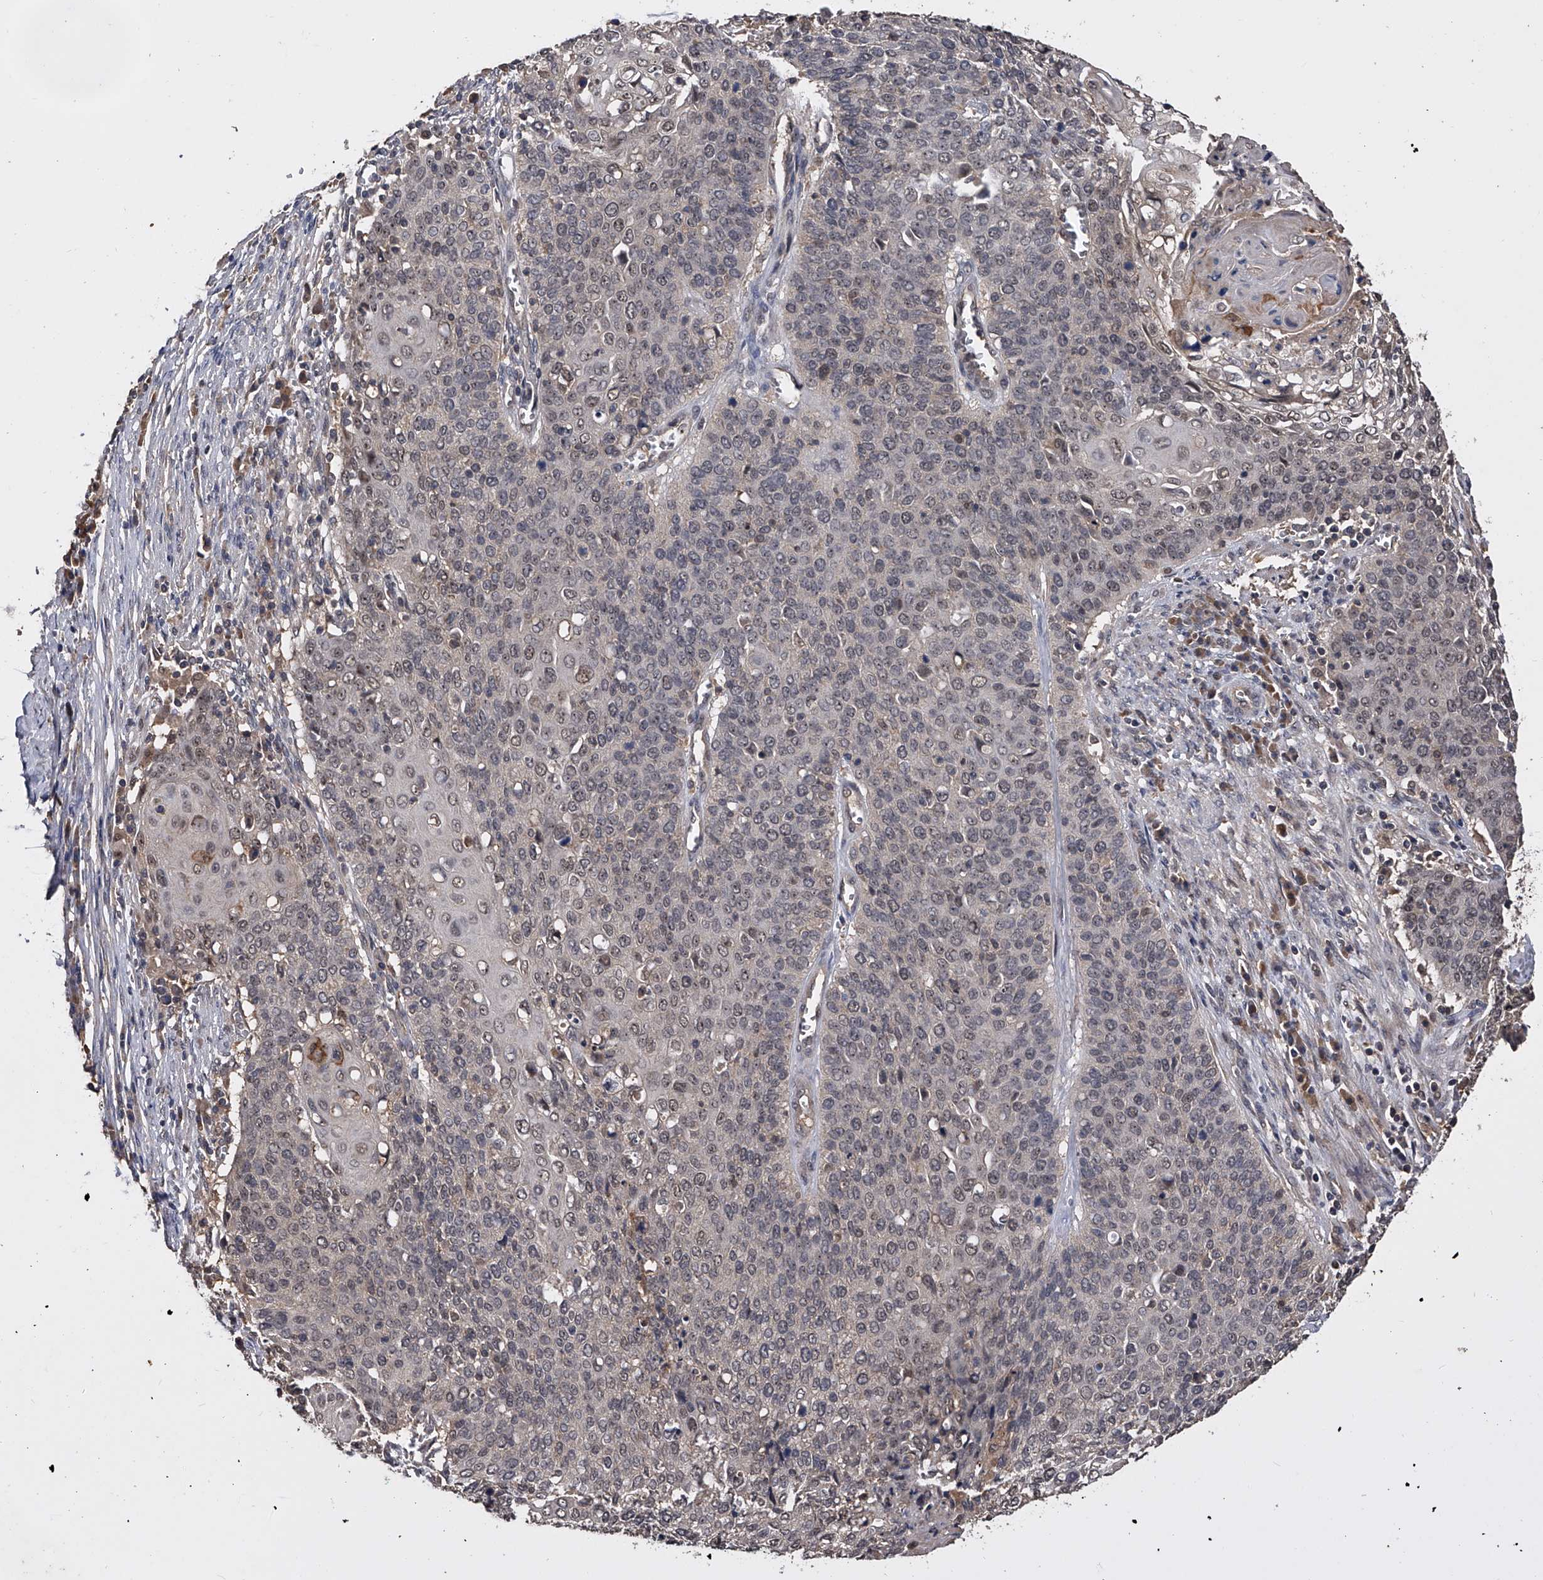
{"staining": {"intensity": "weak", "quantity": "<25%", "location": "cytoplasmic/membranous"}, "tissue": "cervical cancer", "cell_type": "Tumor cells", "image_type": "cancer", "snomed": [{"axis": "morphology", "description": "Squamous cell carcinoma, NOS"}, {"axis": "topography", "description": "Cervix"}], "caption": "Human cervical squamous cell carcinoma stained for a protein using immunohistochemistry (IHC) shows no positivity in tumor cells.", "gene": "EFCAB7", "patient": {"sex": "female", "age": 39}}